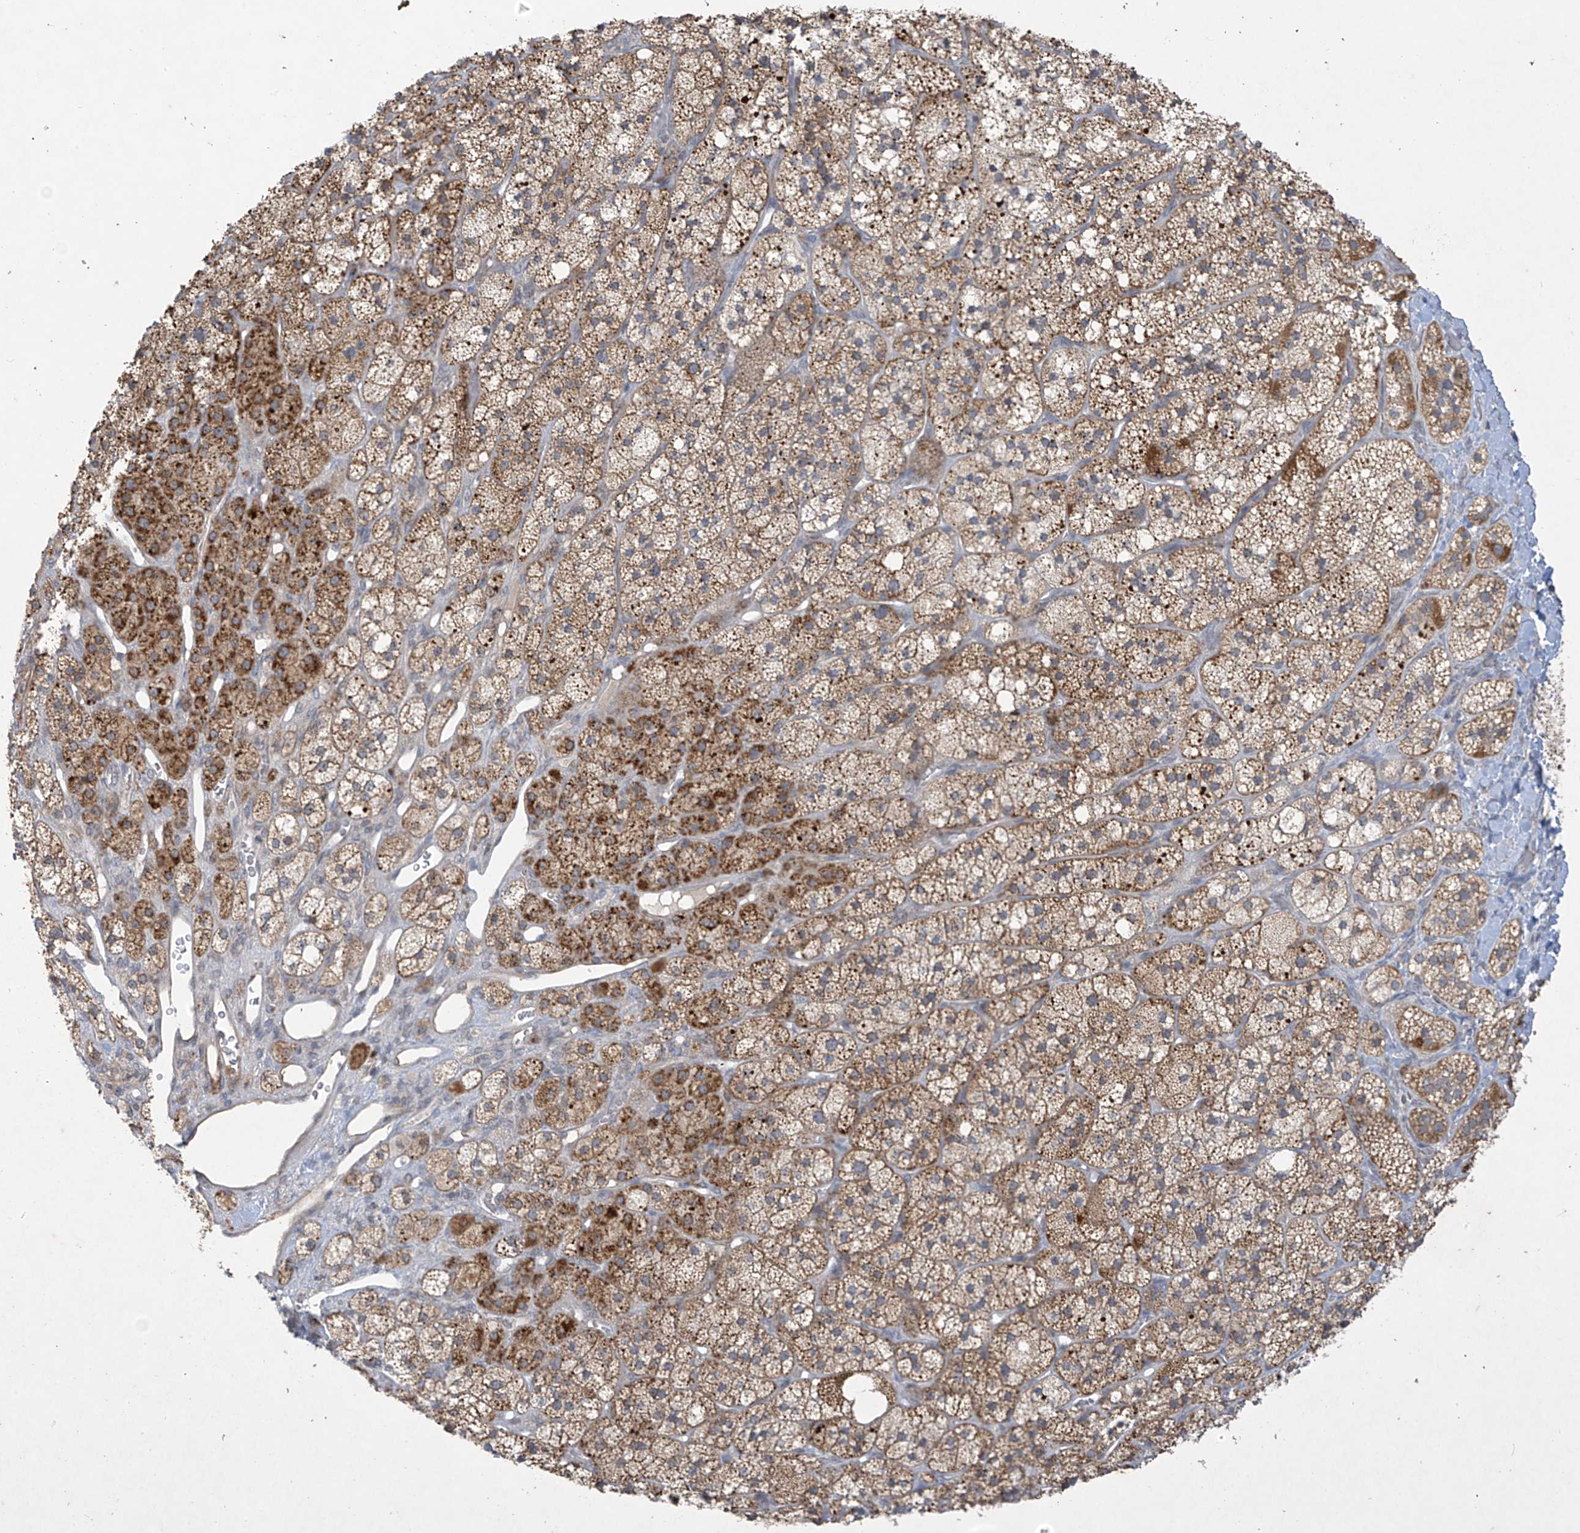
{"staining": {"intensity": "moderate", "quantity": ">75%", "location": "cytoplasmic/membranous"}, "tissue": "adrenal gland", "cell_type": "Glandular cells", "image_type": "normal", "snomed": [{"axis": "morphology", "description": "Normal tissue, NOS"}, {"axis": "topography", "description": "Adrenal gland"}], "caption": "Normal adrenal gland shows moderate cytoplasmic/membranous positivity in approximately >75% of glandular cells, visualized by immunohistochemistry.", "gene": "DGKQ", "patient": {"sex": "male", "age": 61}}